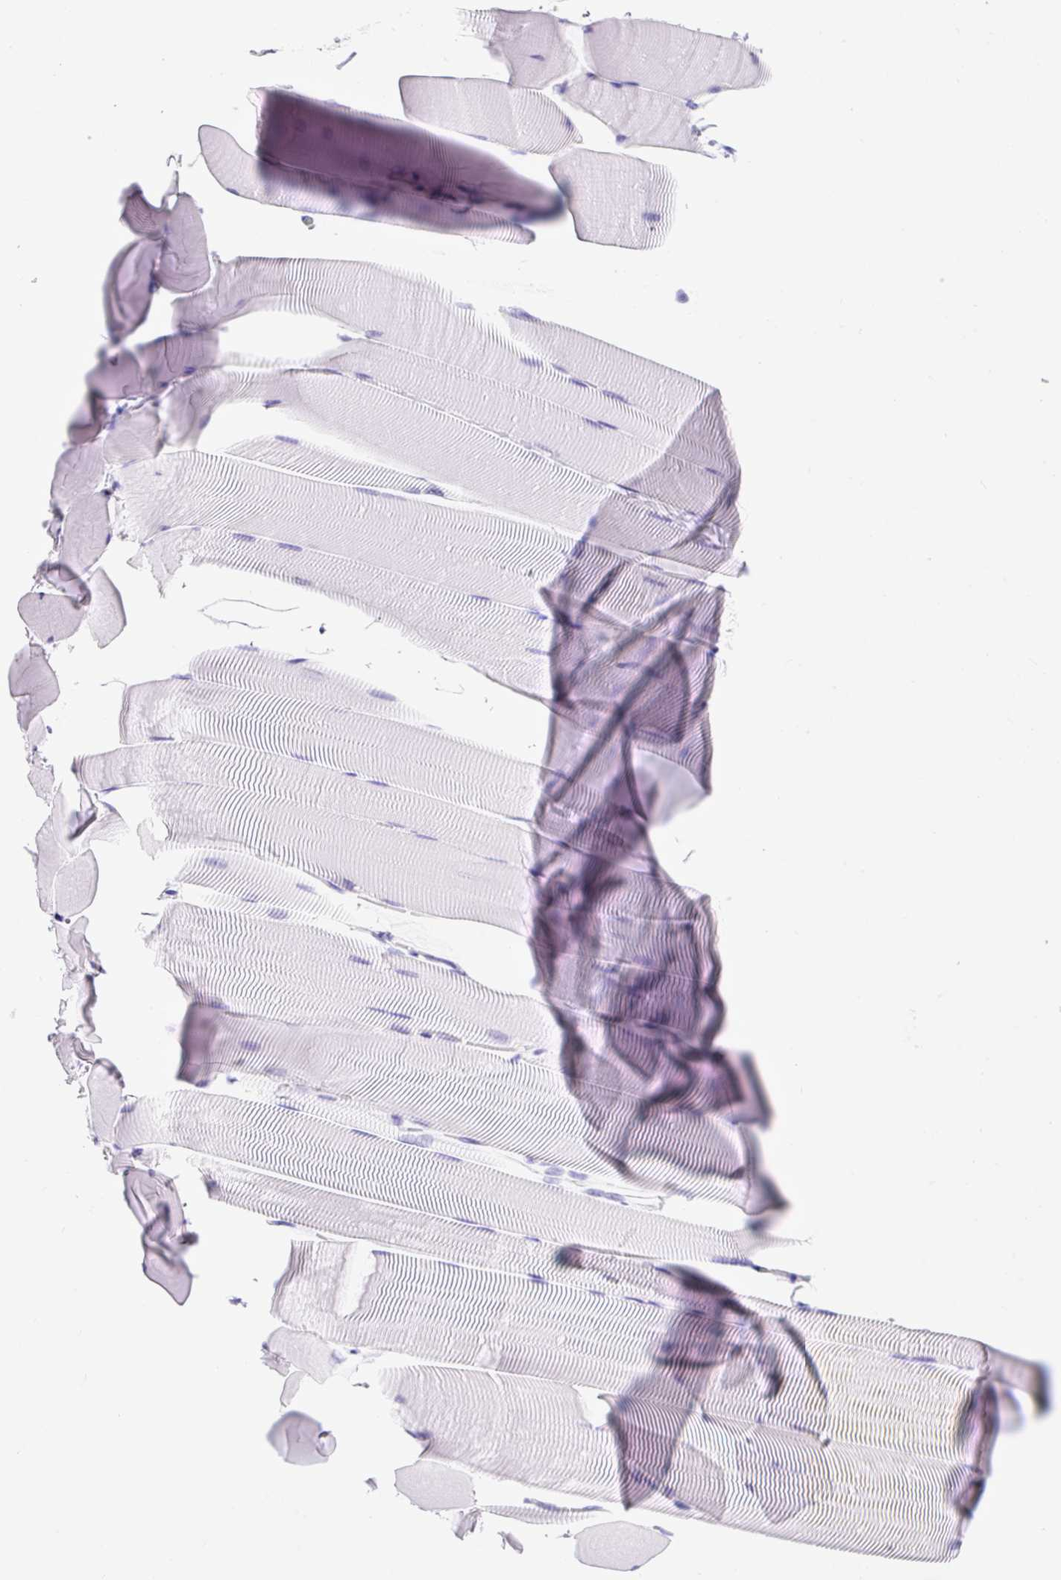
{"staining": {"intensity": "negative", "quantity": "none", "location": "none"}, "tissue": "skeletal muscle", "cell_type": "Myocytes", "image_type": "normal", "snomed": [{"axis": "morphology", "description": "Normal tissue, NOS"}, {"axis": "topography", "description": "Skeletal muscle"}], "caption": "Immunohistochemistry (IHC) micrograph of unremarkable human skeletal muscle stained for a protein (brown), which shows no staining in myocytes.", "gene": "CEL", "patient": {"sex": "male", "age": 25}}